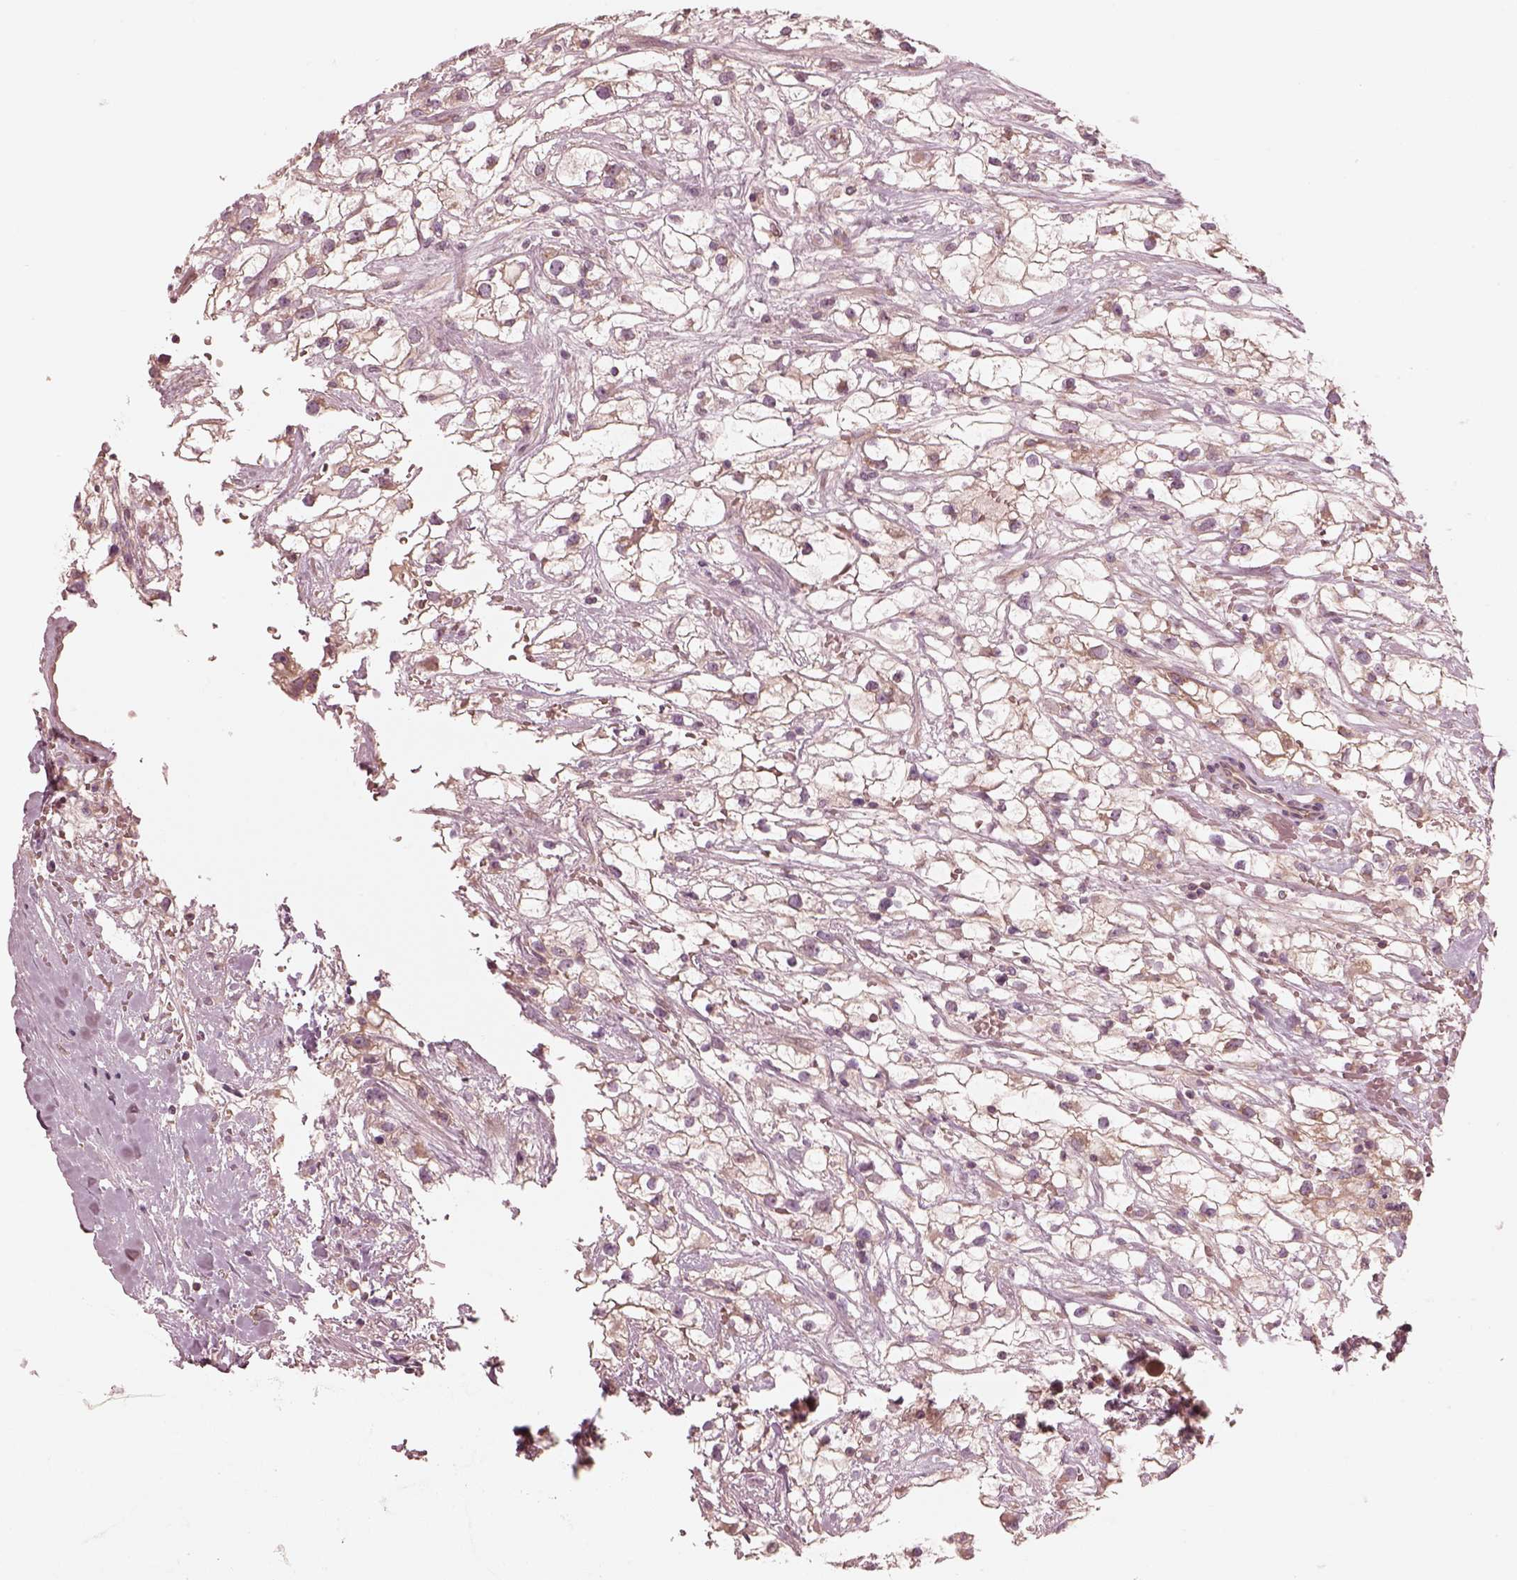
{"staining": {"intensity": "moderate", "quantity": ">75%", "location": "cytoplasmic/membranous"}, "tissue": "renal cancer", "cell_type": "Tumor cells", "image_type": "cancer", "snomed": [{"axis": "morphology", "description": "Adenocarcinoma, NOS"}, {"axis": "topography", "description": "Kidney"}], "caption": "Moderate cytoplasmic/membranous expression is identified in about >75% of tumor cells in adenocarcinoma (renal). (IHC, brightfield microscopy, high magnification).", "gene": "CNOT2", "patient": {"sex": "male", "age": 59}}